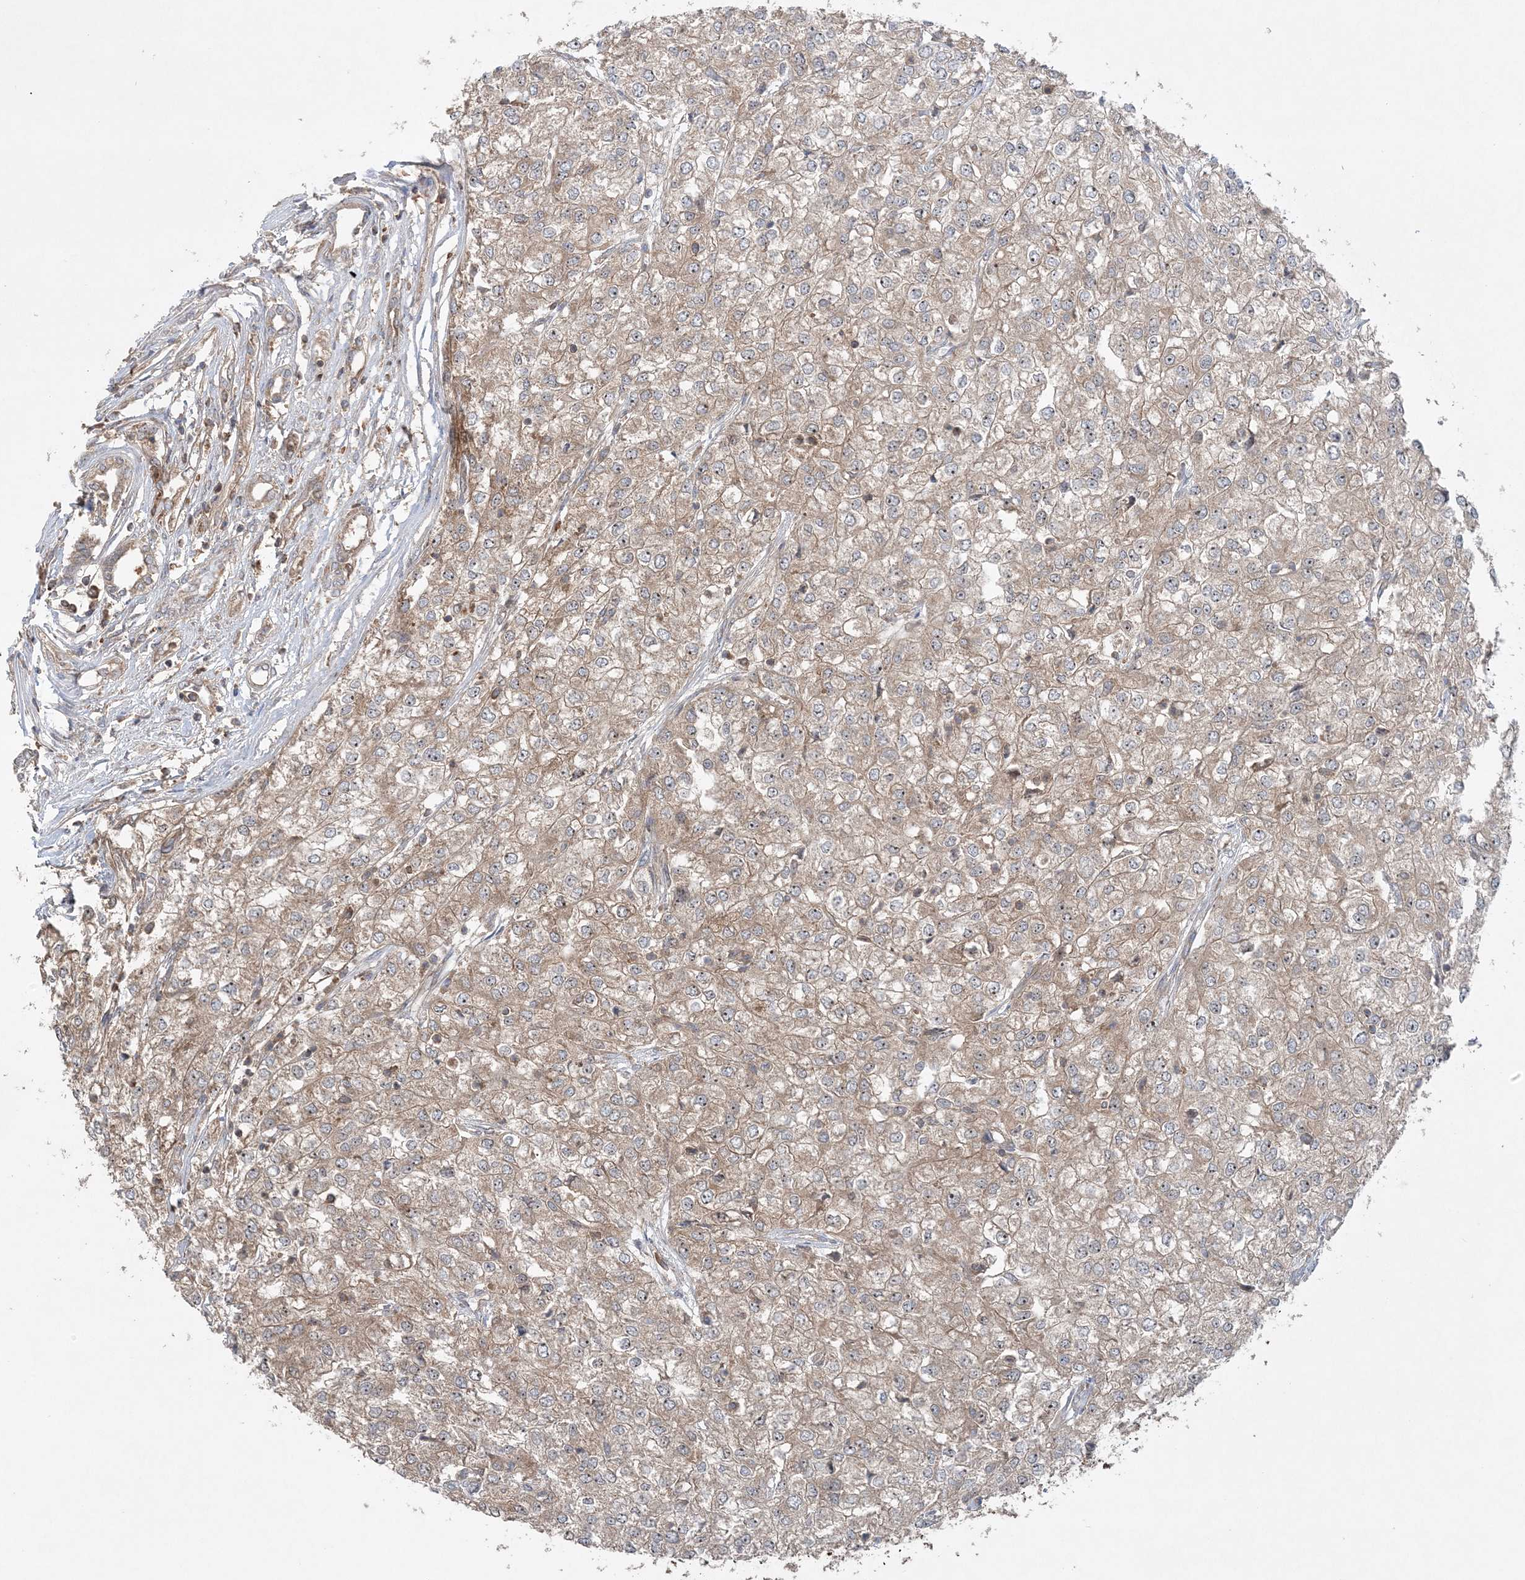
{"staining": {"intensity": "weak", "quantity": ">75%", "location": "cytoplasmic/membranous"}, "tissue": "renal cancer", "cell_type": "Tumor cells", "image_type": "cancer", "snomed": [{"axis": "morphology", "description": "Adenocarcinoma, NOS"}, {"axis": "topography", "description": "Kidney"}], "caption": "Human renal cancer stained for a protein (brown) exhibits weak cytoplasmic/membranous positive staining in about >75% of tumor cells.", "gene": "ACAP2", "patient": {"sex": "female", "age": 54}}